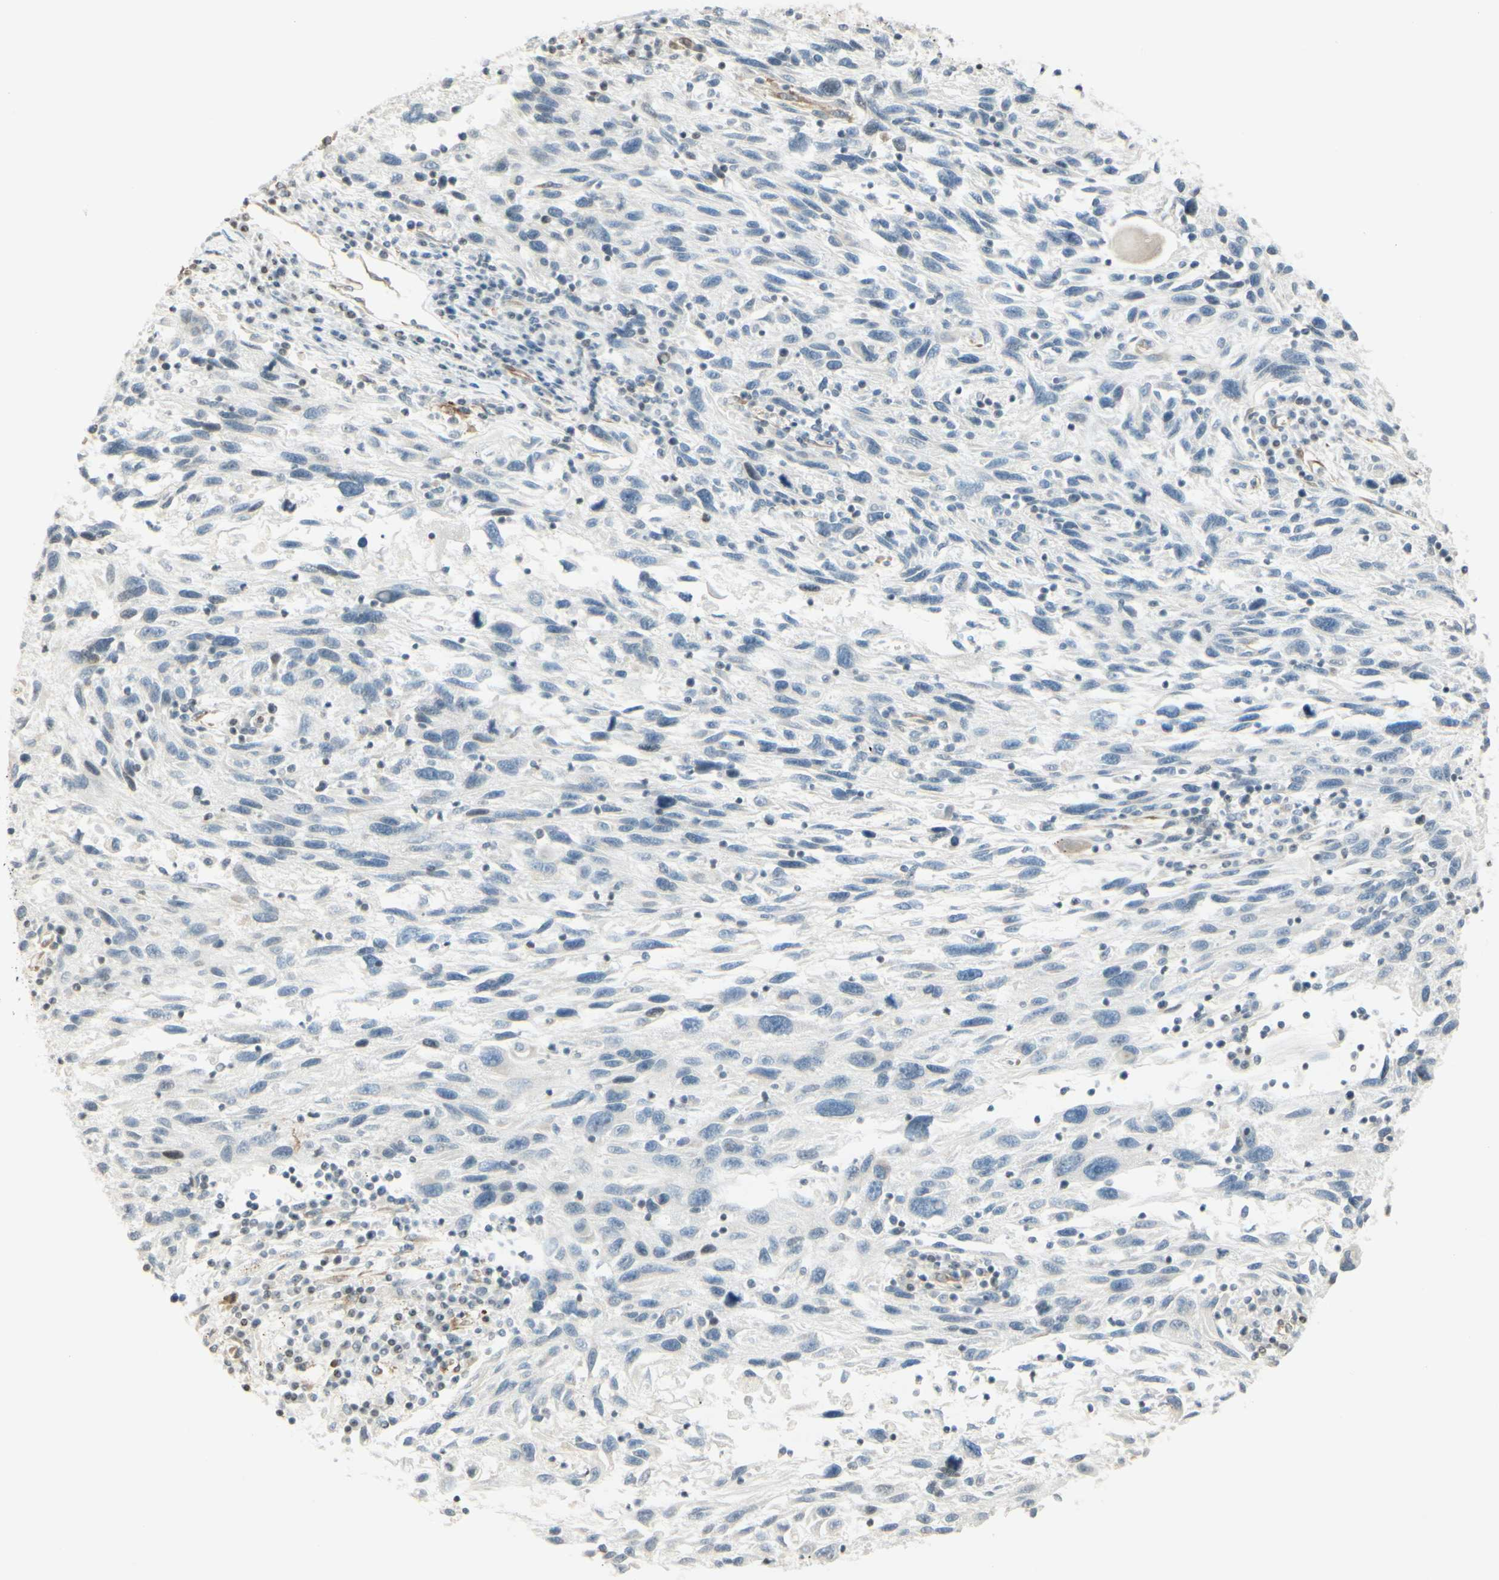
{"staining": {"intensity": "negative", "quantity": "none", "location": "none"}, "tissue": "melanoma", "cell_type": "Tumor cells", "image_type": "cancer", "snomed": [{"axis": "morphology", "description": "Malignant melanoma, NOS"}, {"axis": "topography", "description": "Skin"}], "caption": "There is no significant positivity in tumor cells of melanoma.", "gene": "MAP1B", "patient": {"sex": "male", "age": 53}}